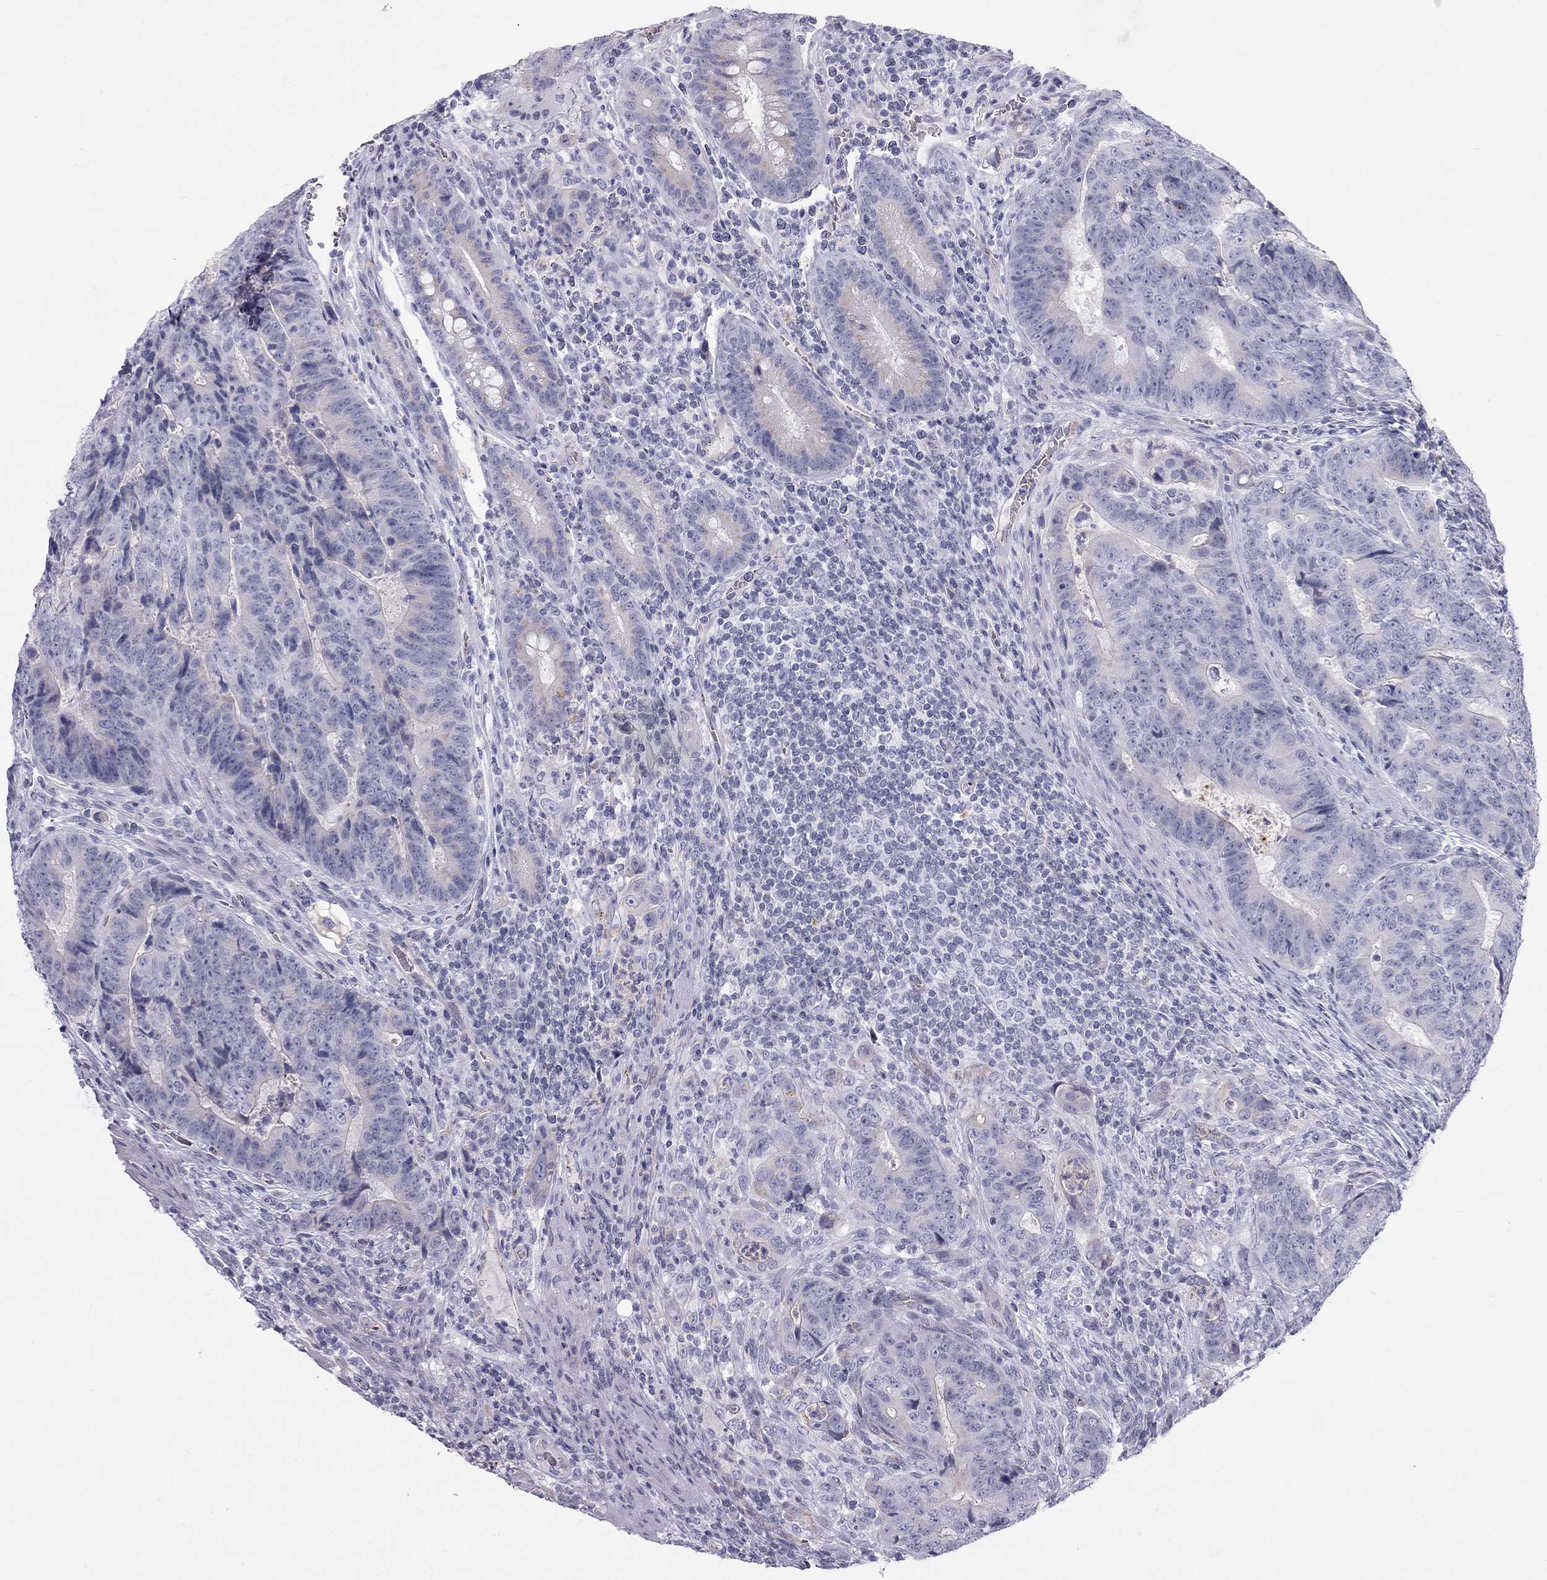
{"staining": {"intensity": "negative", "quantity": "none", "location": "none"}, "tissue": "colorectal cancer", "cell_type": "Tumor cells", "image_type": "cancer", "snomed": [{"axis": "morphology", "description": "Adenocarcinoma, NOS"}, {"axis": "topography", "description": "Colon"}], "caption": "IHC image of colorectal cancer stained for a protein (brown), which demonstrates no staining in tumor cells. (Brightfield microscopy of DAB (3,3'-diaminobenzidine) immunohistochemistry (IHC) at high magnification).", "gene": "TDRD6", "patient": {"sex": "female", "age": 48}}